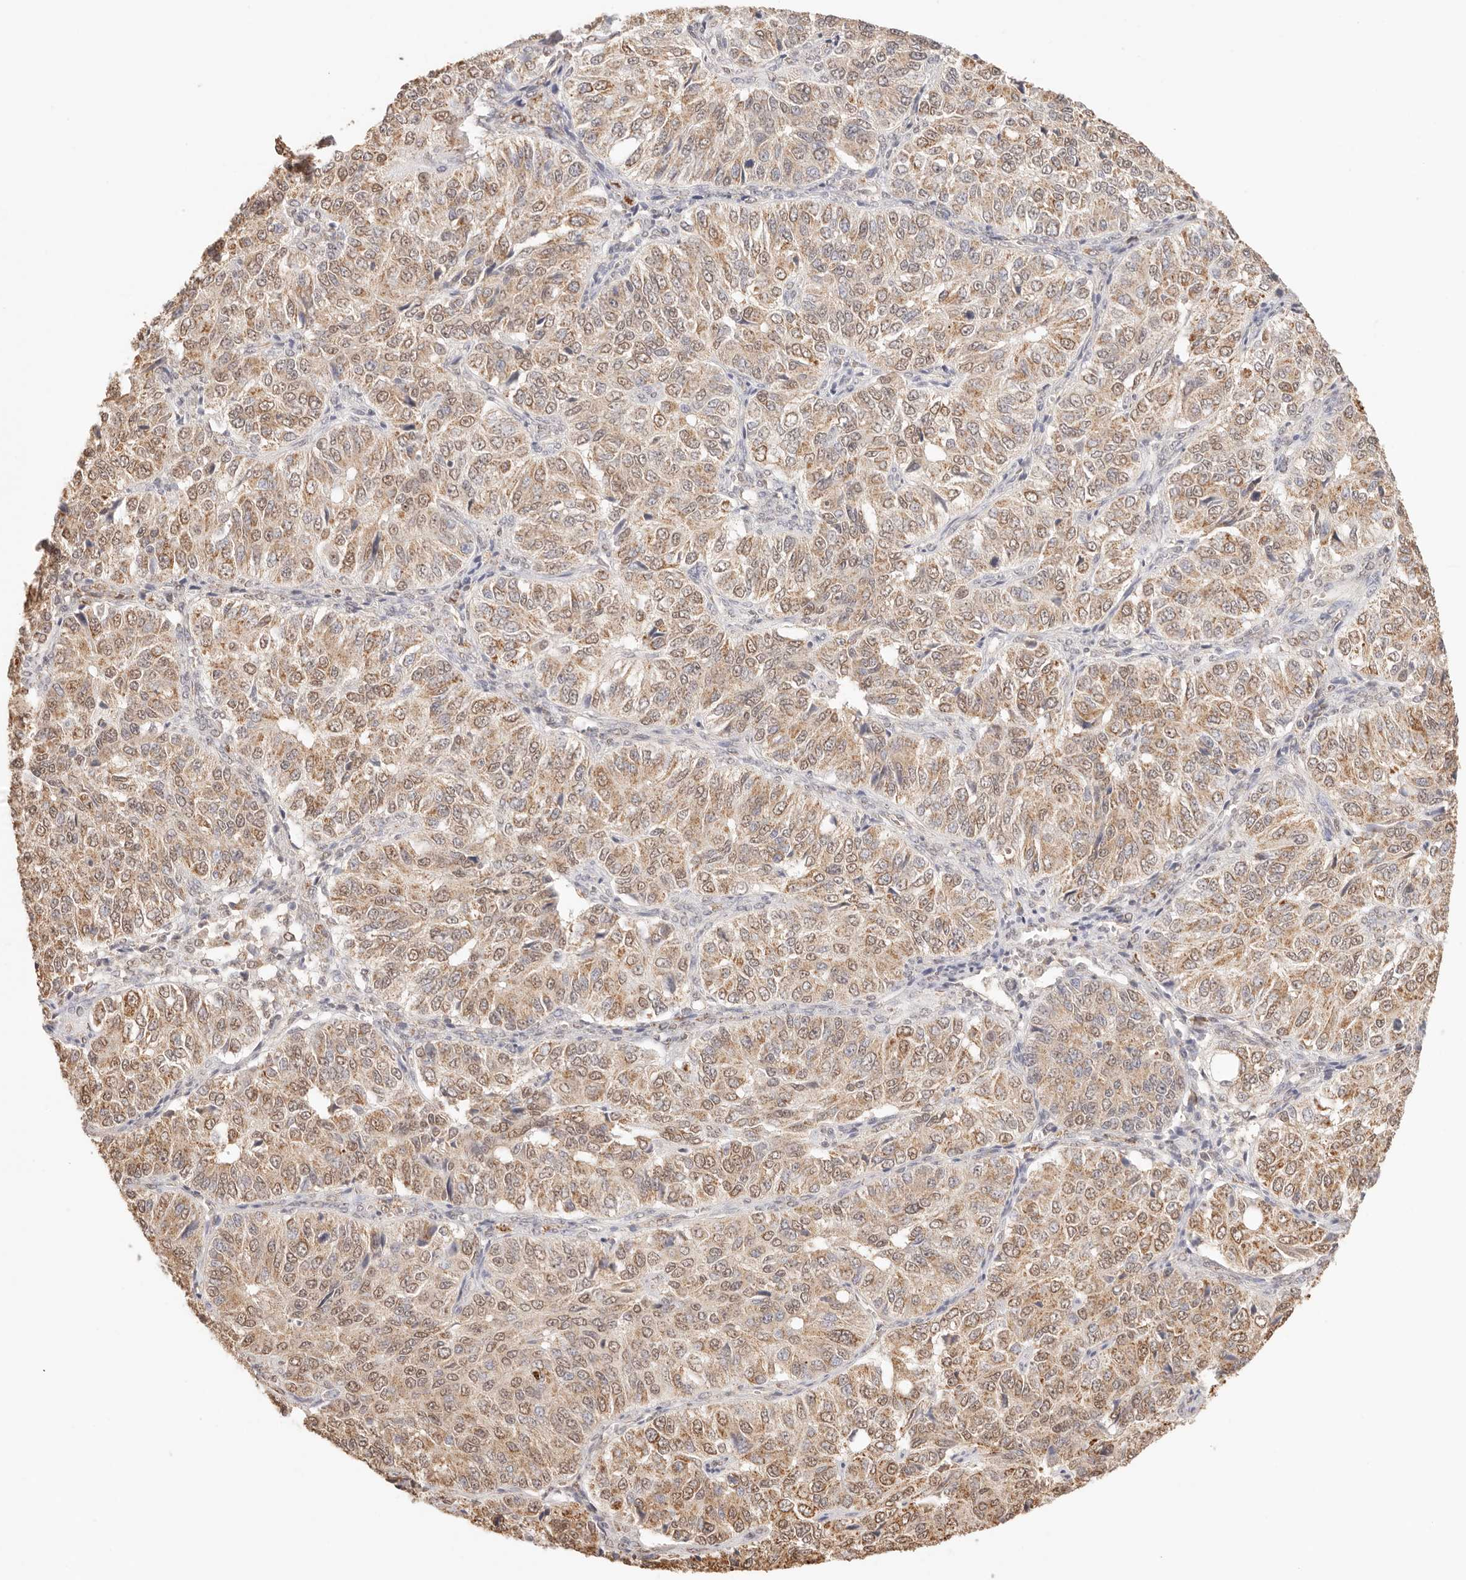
{"staining": {"intensity": "weak", "quantity": ">75%", "location": "cytoplasmic/membranous,nuclear"}, "tissue": "ovarian cancer", "cell_type": "Tumor cells", "image_type": "cancer", "snomed": [{"axis": "morphology", "description": "Carcinoma, endometroid"}, {"axis": "topography", "description": "Ovary"}], "caption": "Protein expression by immunohistochemistry demonstrates weak cytoplasmic/membranous and nuclear staining in about >75% of tumor cells in endometroid carcinoma (ovarian).", "gene": "IL1R2", "patient": {"sex": "female", "age": 51}}